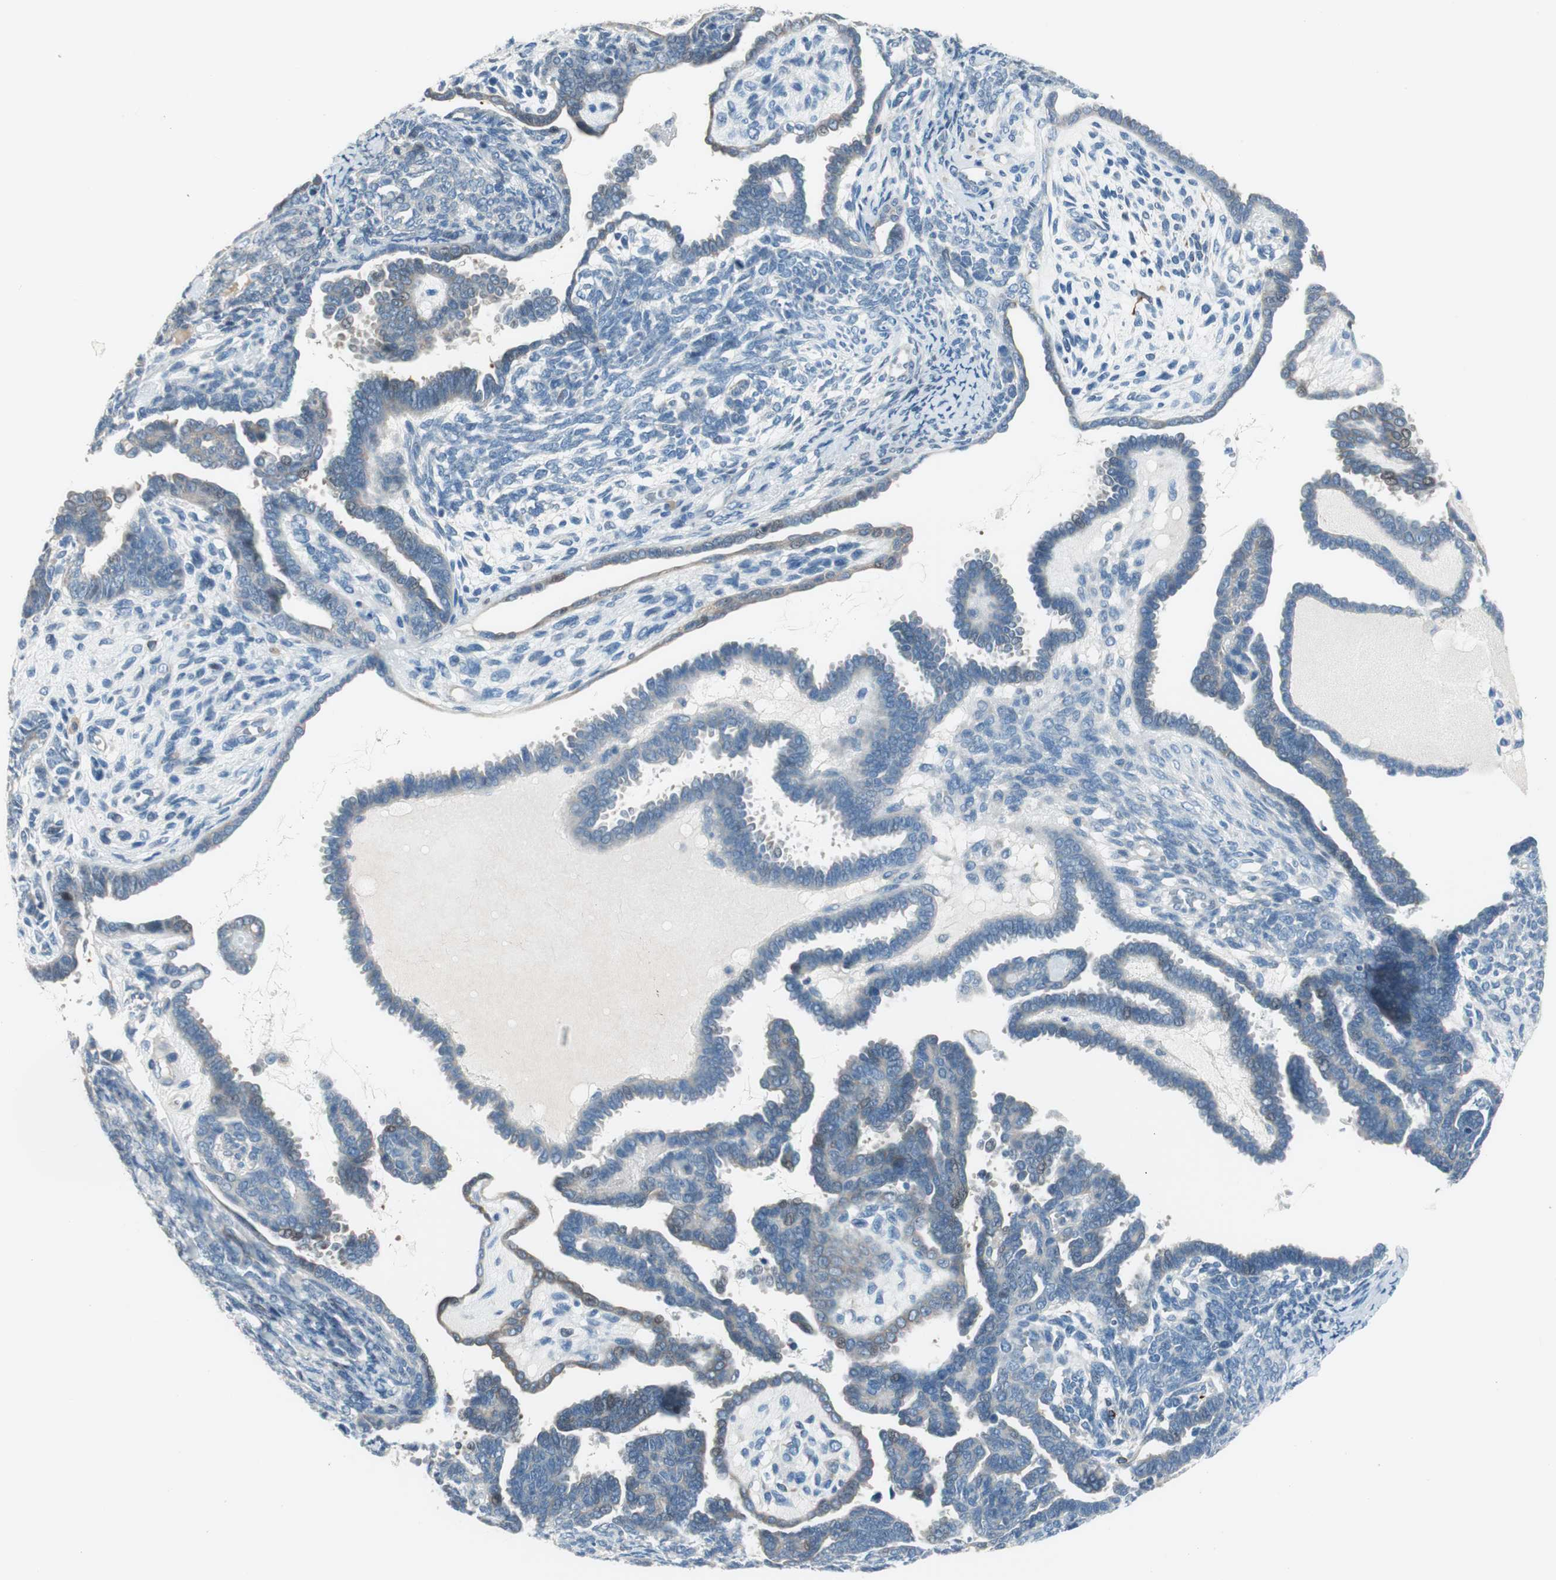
{"staining": {"intensity": "negative", "quantity": "none", "location": "none"}, "tissue": "endometrial cancer", "cell_type": "Tumor cells", "image_type": "cancer", "snomed": [{"axis": "morphology", "description": "Neoplasm, malignant, NOS"}, {"axis": "topography", "description": "Endometrium"}], "caption": "Human endometrial cancer stained for a protein using immunohistochemistry (IHC) demonstrates no positivity in tumor cells.", "gene": "PRRG4", "patient": {"sex": "female", "age": 74}}